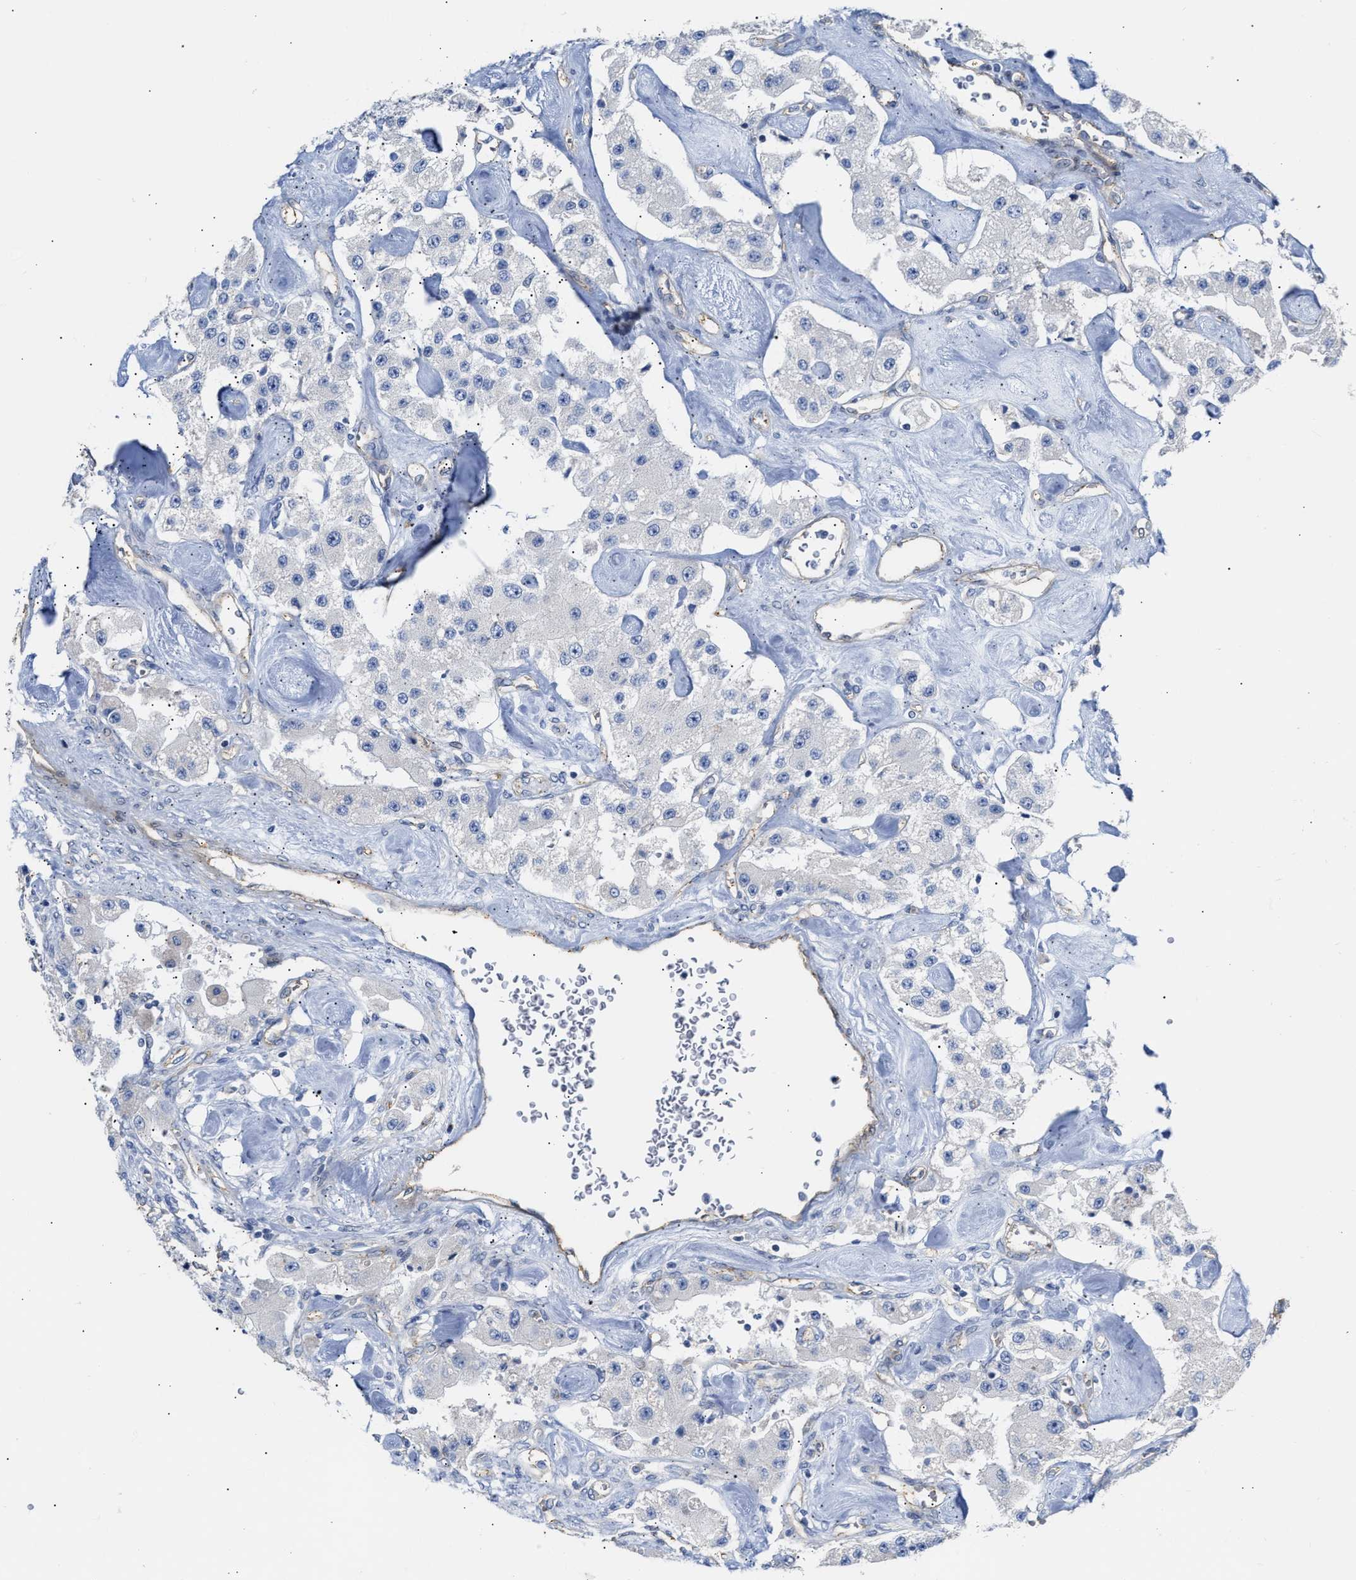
{"staining": {"intensity": "negative", "quantity": "none", "location": "none"}, "tissue": "carcinoid", "cell_type": "Tumor cells", "image_type": "cancer", "snomed": [{"axis": "morphology", "description": "Carcinoid, malignant, NOS"}, {"axis": "topography", "description": "Pancreas"}], "caption": "Tumor cells show no significant protein staining in malignant carcinoid.", "gene": "FHL1", "patient": {"sex": "male", "age": 41}}